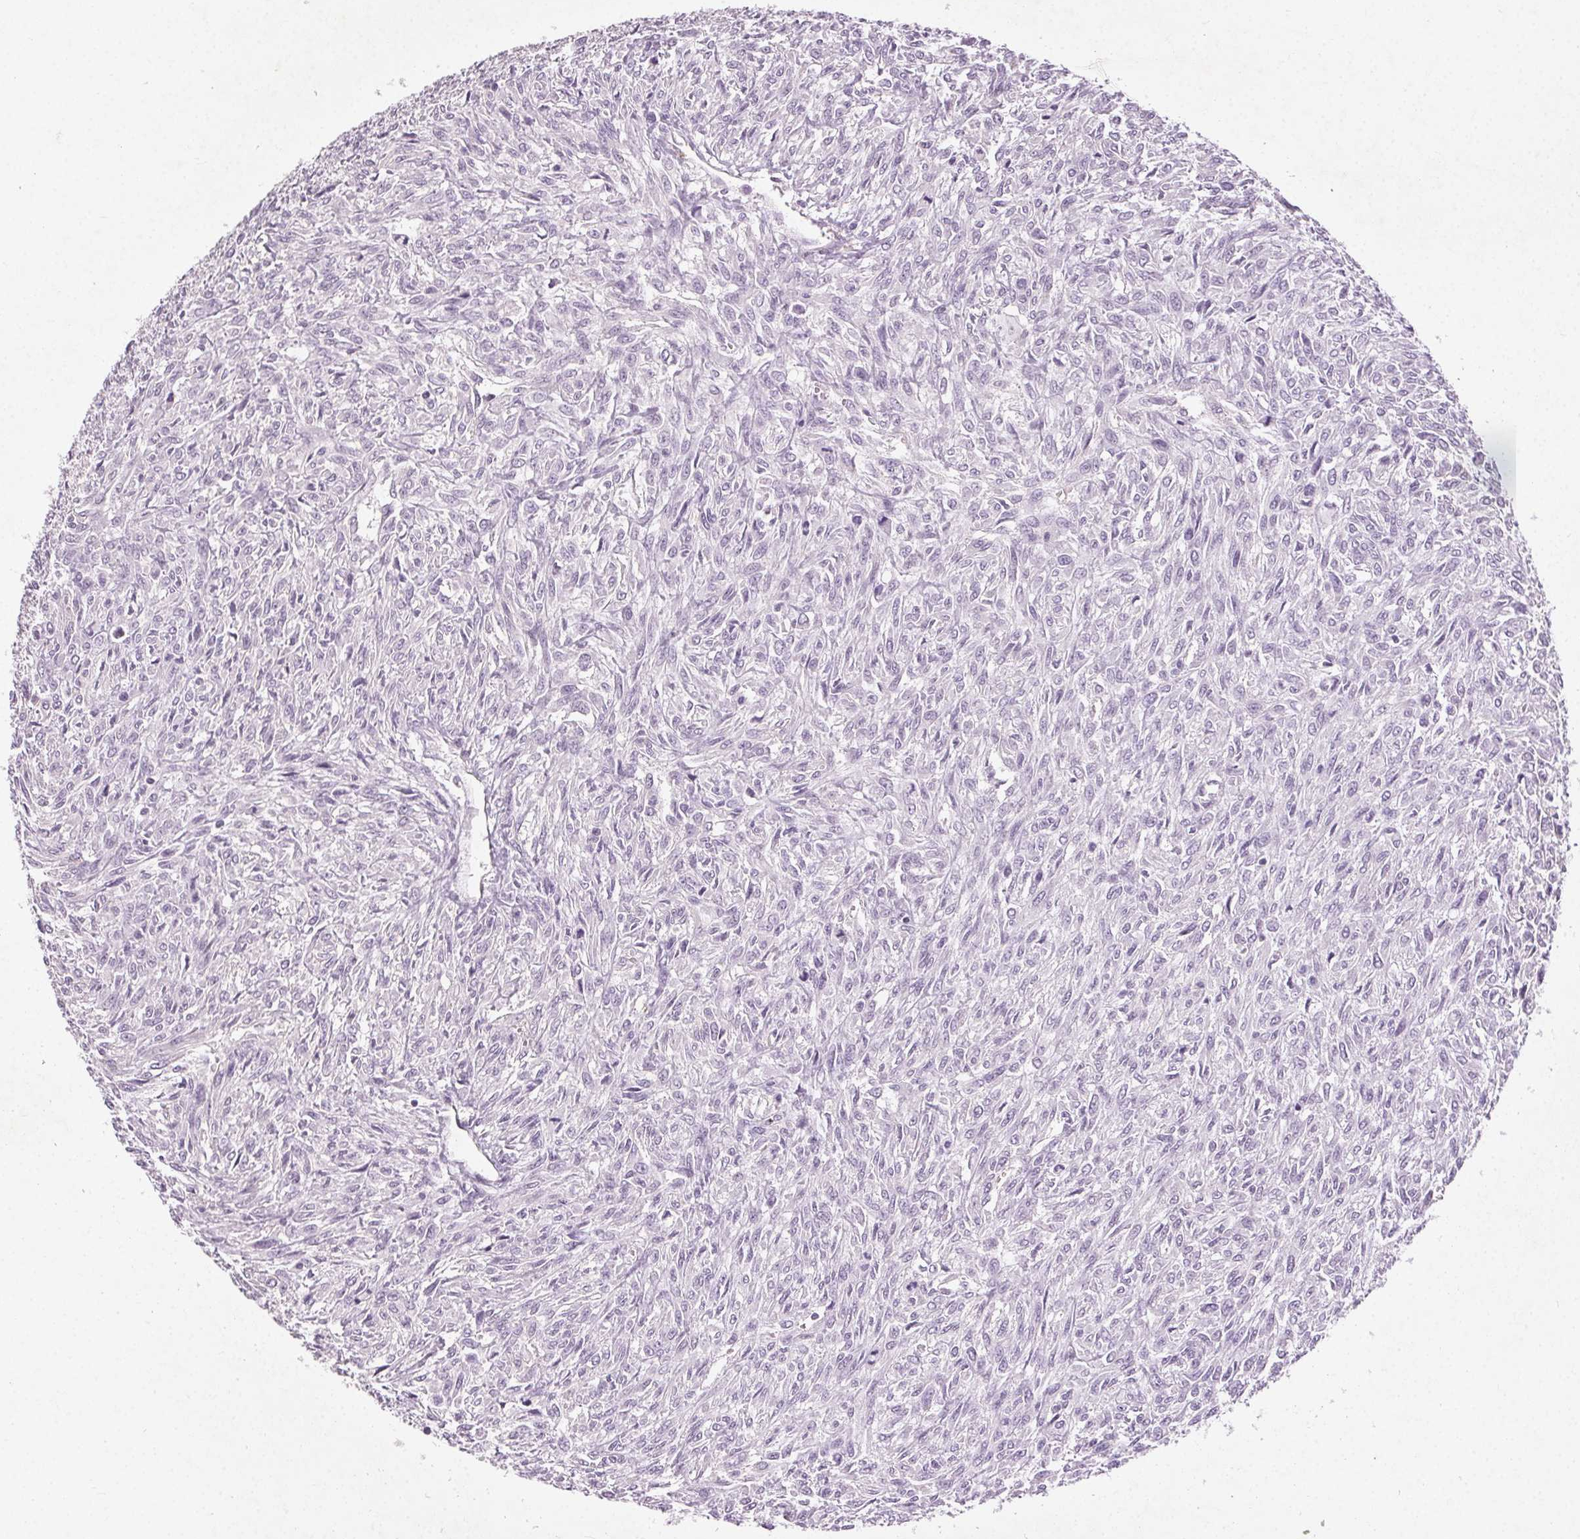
{"staining": {"intensity": "negative", "quantity": "none", "location": "none"}, "tissue": "renal cancer", "cell_type": "Tumor cells", "image_type": "cancer", "snomed": [{"axis": "morphology", "description": "Adenocarcinoma, NOS"}, {"axis": "topography", "description": "Kidney"}], "caption": "A high-resolution photomicrograph shows immunohistochemistry staining of renal adenocarcinoma, which reveals no significant expression in tumor cells.", "gene": "CLTRN", "patient": {"sex": "male", "age": 58}}